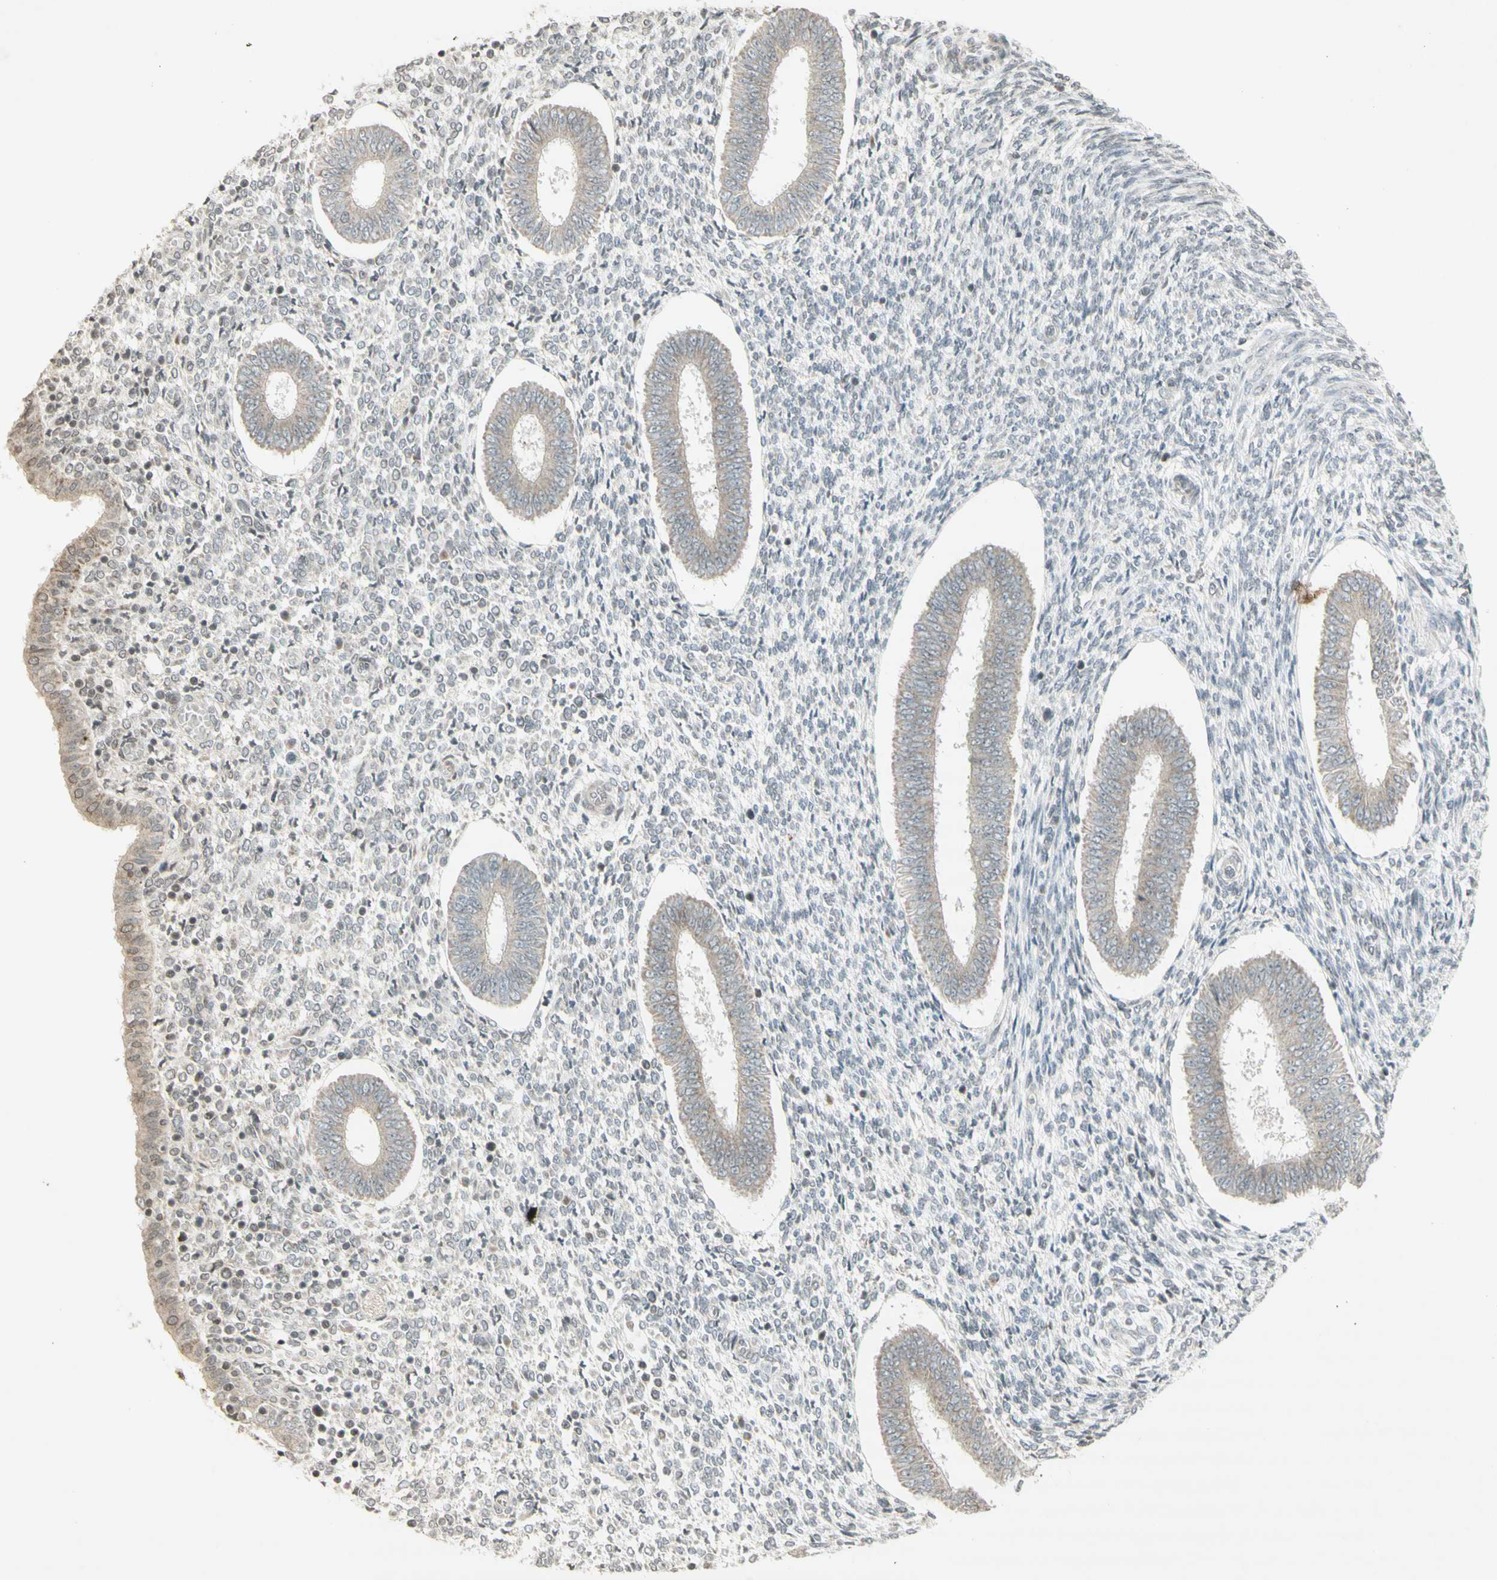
{"staining": {"intensity": "weak", "quantity": "<25%", "location": "cytoplasmic/membranous,nuclear"}, "tissue": "endometrium", "cell_type": "Cells in endometrial stroma", "image_type": "normal", "snomed": [{"axis": "morphology", "description": "Normal tissue, NOS"}, {"axis": "topography", "description": "Endometrium"}], "caption": "DAB immunohistochemical staining of unremarkable human endometrium demonstrates no significant positivity in cells in endometrial stroma.", "gene": "CCNI", "patient": {"sex": "female", "age": 35}}